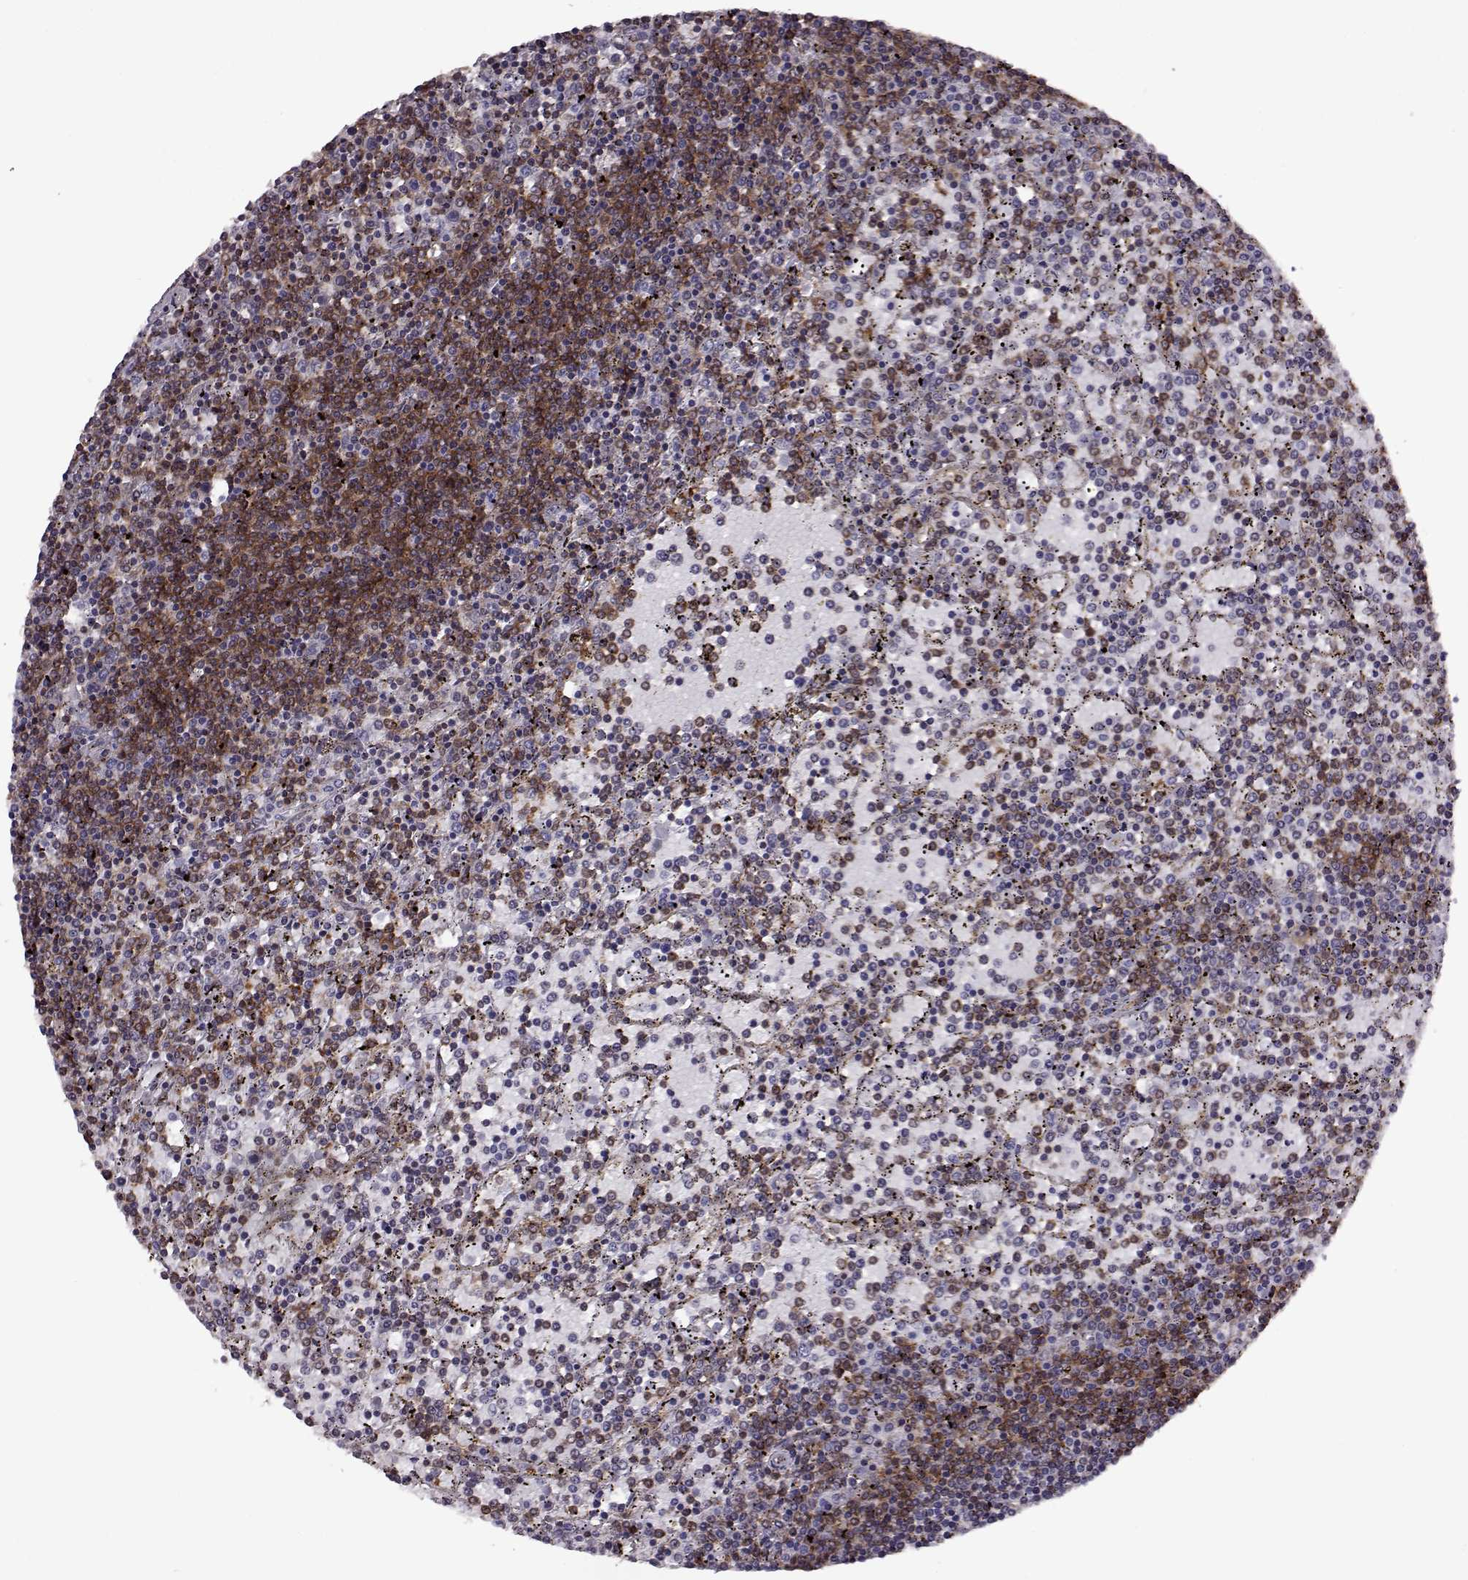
{"staining": {"intensity": "strong", "quantity": "<25%", "location": "cytoplasmic/membranous"}, "tissue": "lymphoma", "cell_type": "Tumor cells", "image_type": "cancer", "snomed": [{"axis": "morphology", "description": "Malignant lymphoma, non-Hodgkin's type, Low grade"}, {"axis": "topography", "description": "Spleen"}], "caption": "Brown immunohistochemical staining in human lymphoma reveals strong cytoplasmic/membranous staining in about <25% of tumor cells.", "gene": "URI1", "patient": {"sex": "female", "age": 77}}